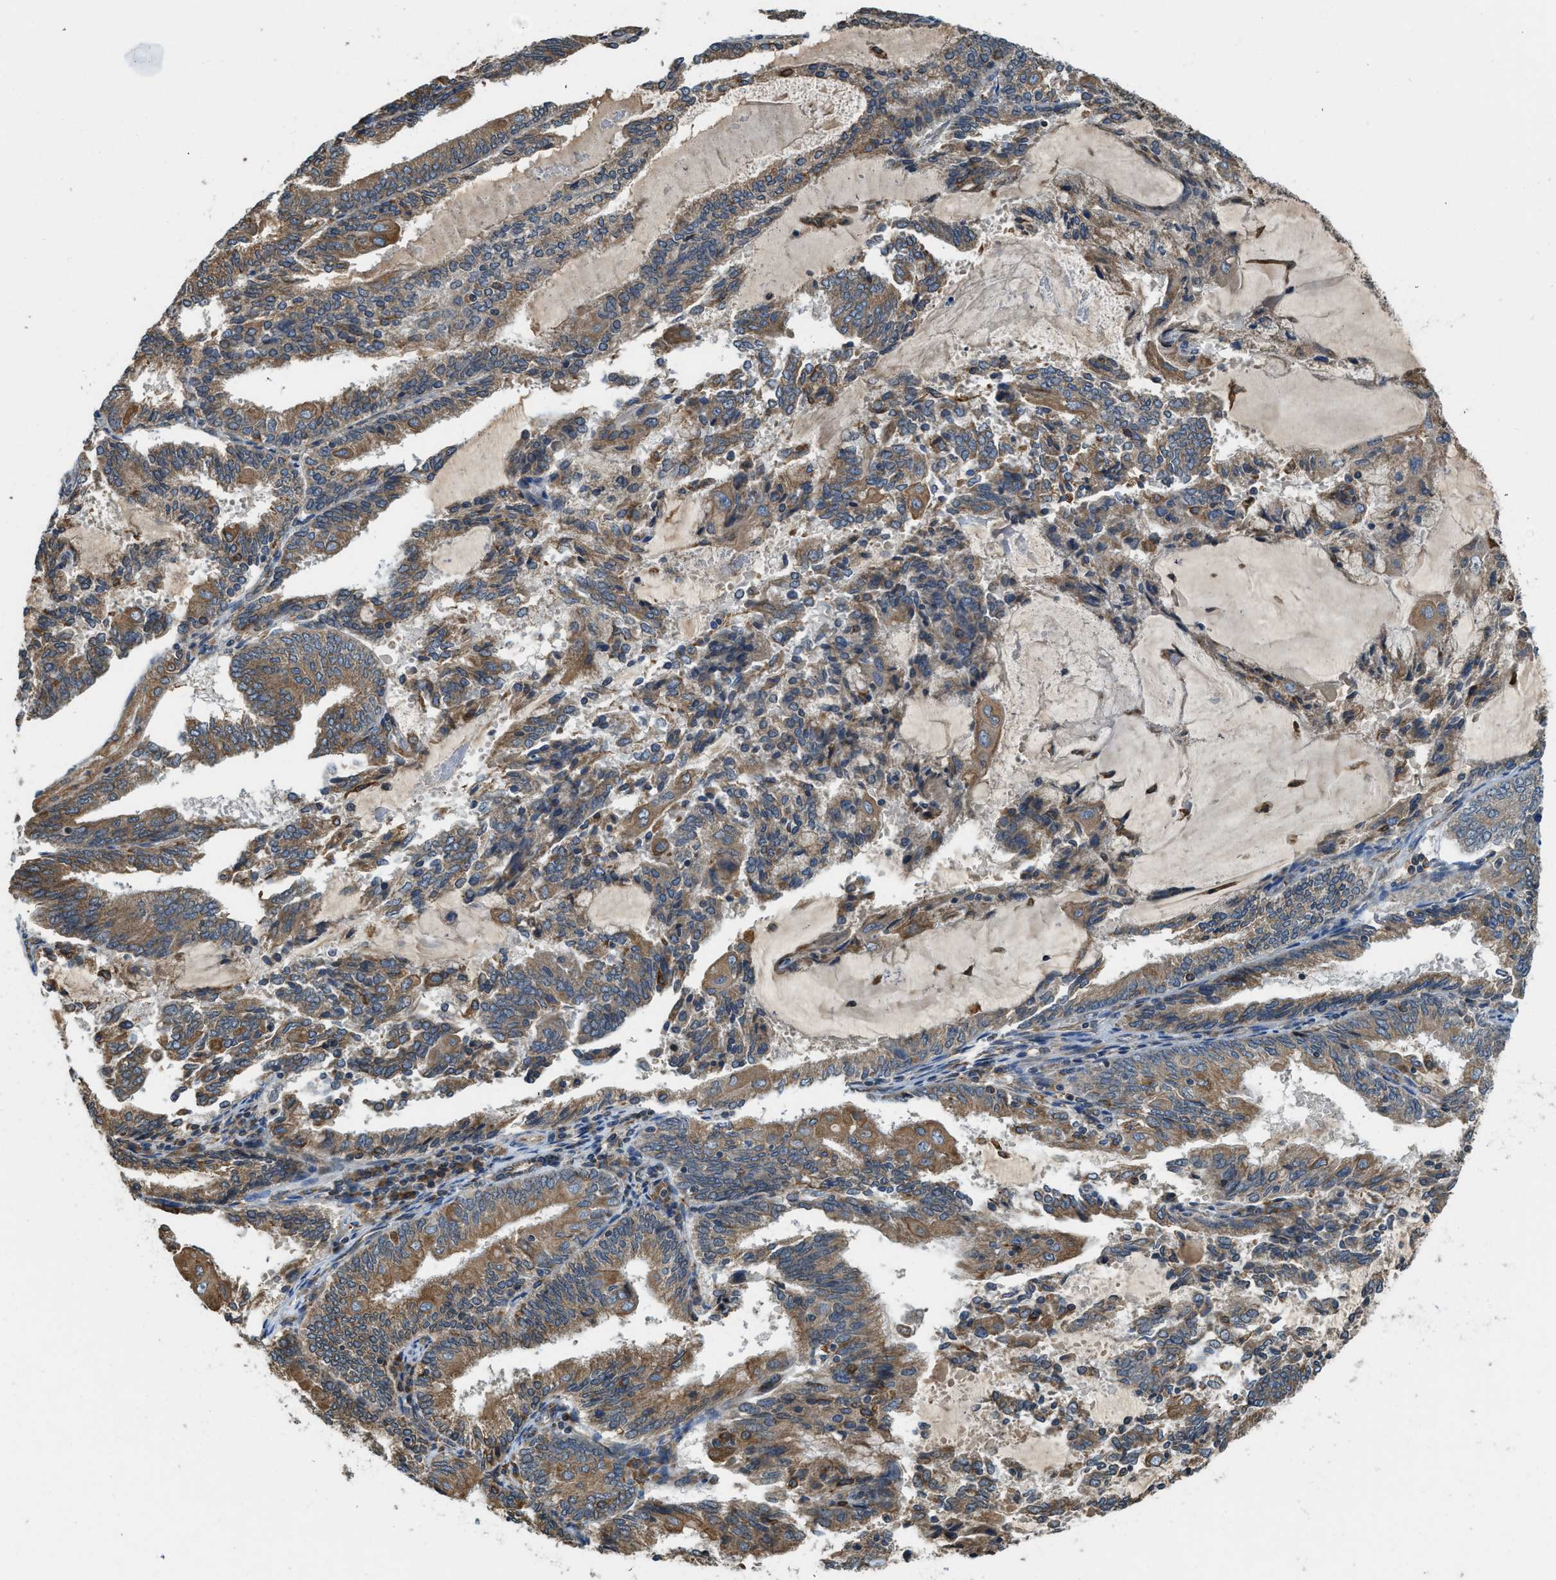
{"staining": {"intensity": "moderate", "quantity": ">75%", "location": "cytoplasmic/membranous"}, "tissue": "endometrial cancer", "cell_type": "Tumor cells", "image_type": "cancer", "snomed": [{"axis": "morphology", "description": "Adenocarcinoma, NOS"}, {"axis": "topography", "description": "Endometrium"}], "caption": "This is a histology image of IHC staining of adenocarcinoma (endometrial), which shows moderate staining in the cytoplasmic/membranous of tumor cells.", "gene": "BCAP31", "patient": {"sex": "female", "age": 81}}